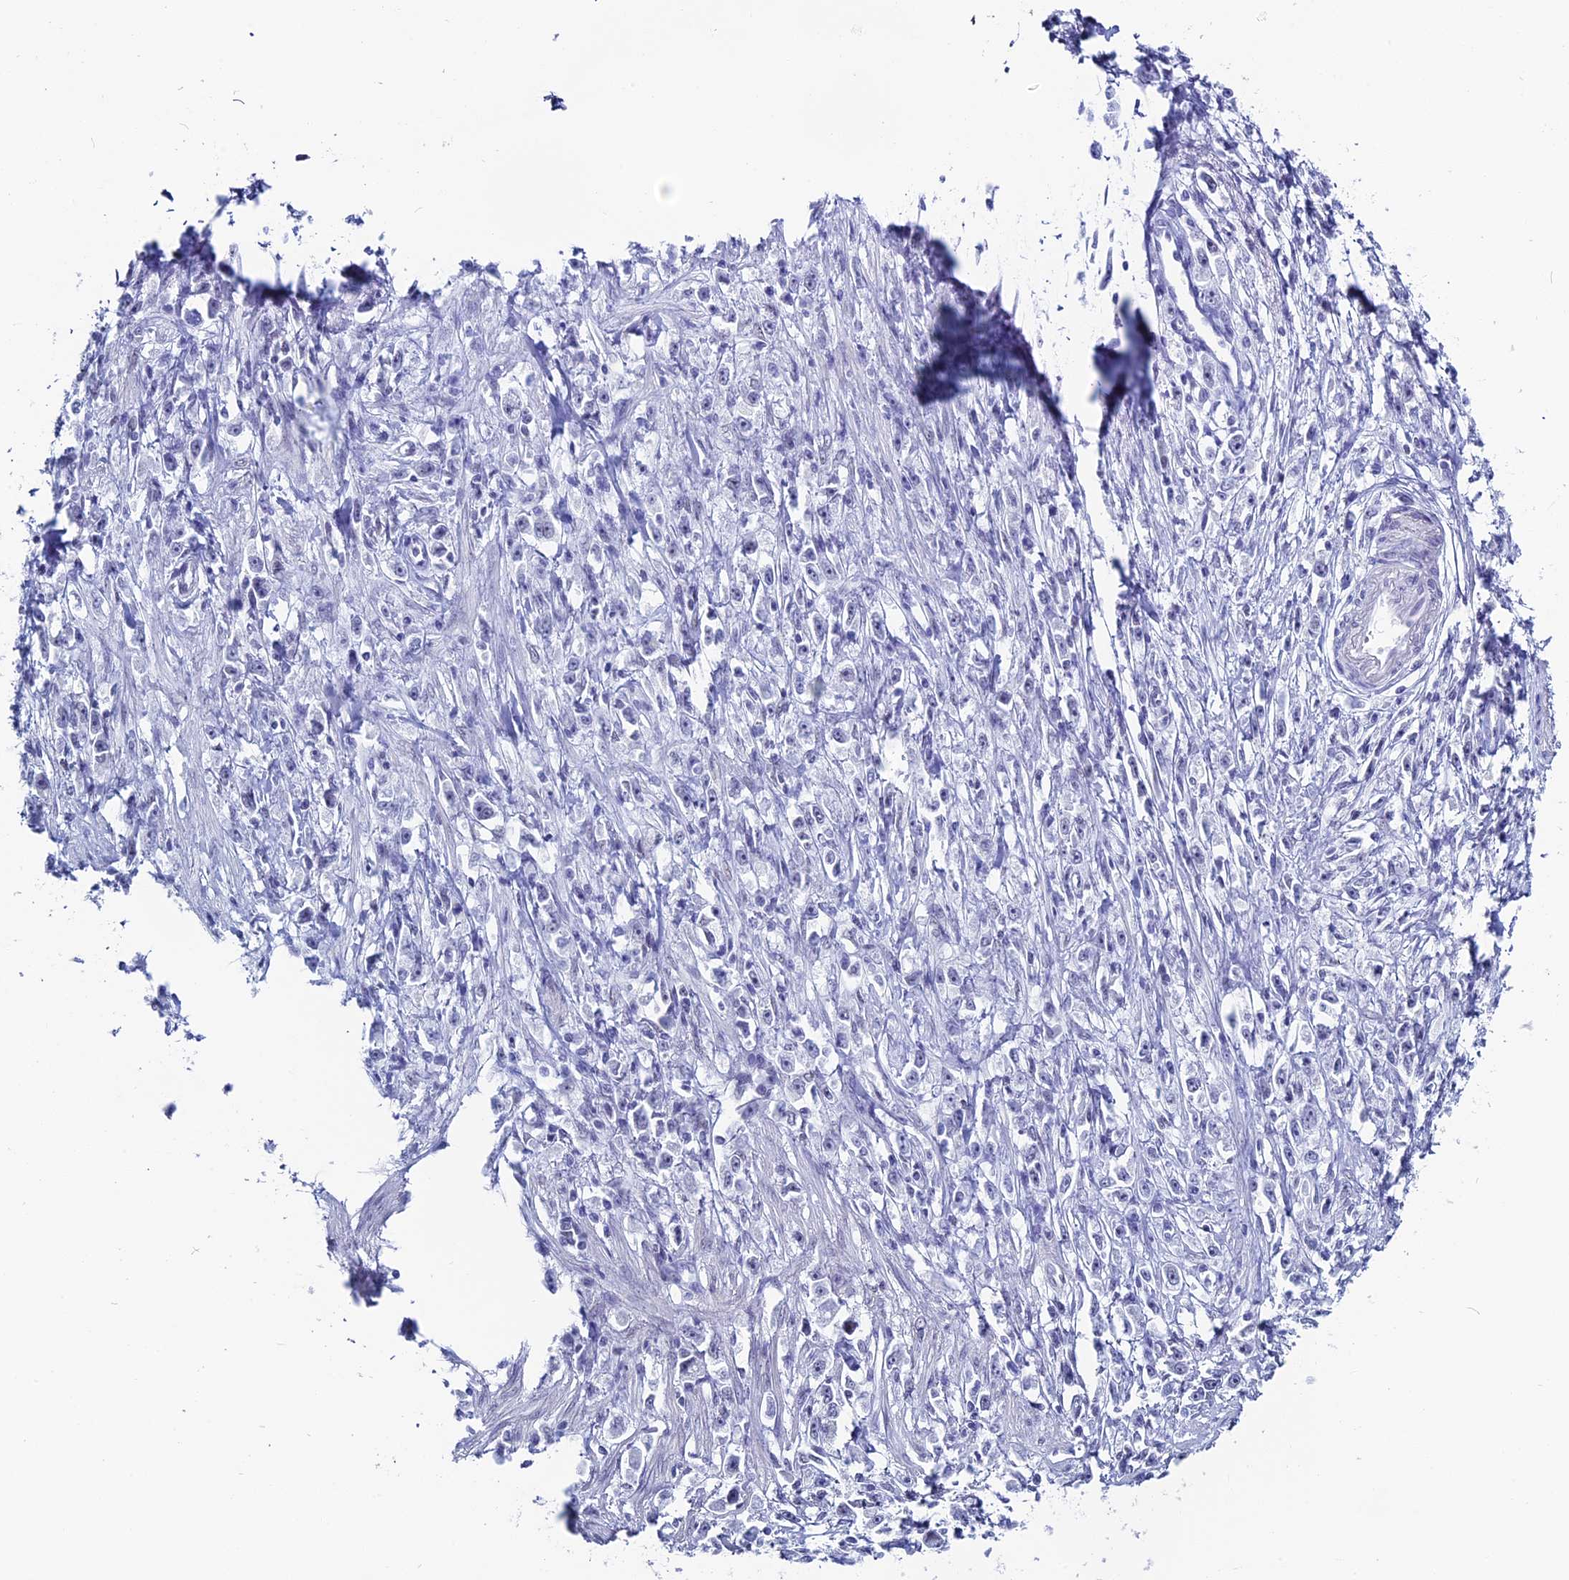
{"staining": {"intensity": "negative", "quantity": "none", "location": "none"}, "tissue": "stomach cancer", "cell_type": "Tumor cells", "image_type": "cancer", "snomed": [{"axis": "morphology", "description": "Adenocarcinoma, NOS"}, {"axis": "topography", "description": "Stomach"}], "caption": "An image of human stomach adenocarcinoma is negative for staining in tumor cells.", "gene": "CD2BP2", "patient": {"sex": "female", "age": 59}}